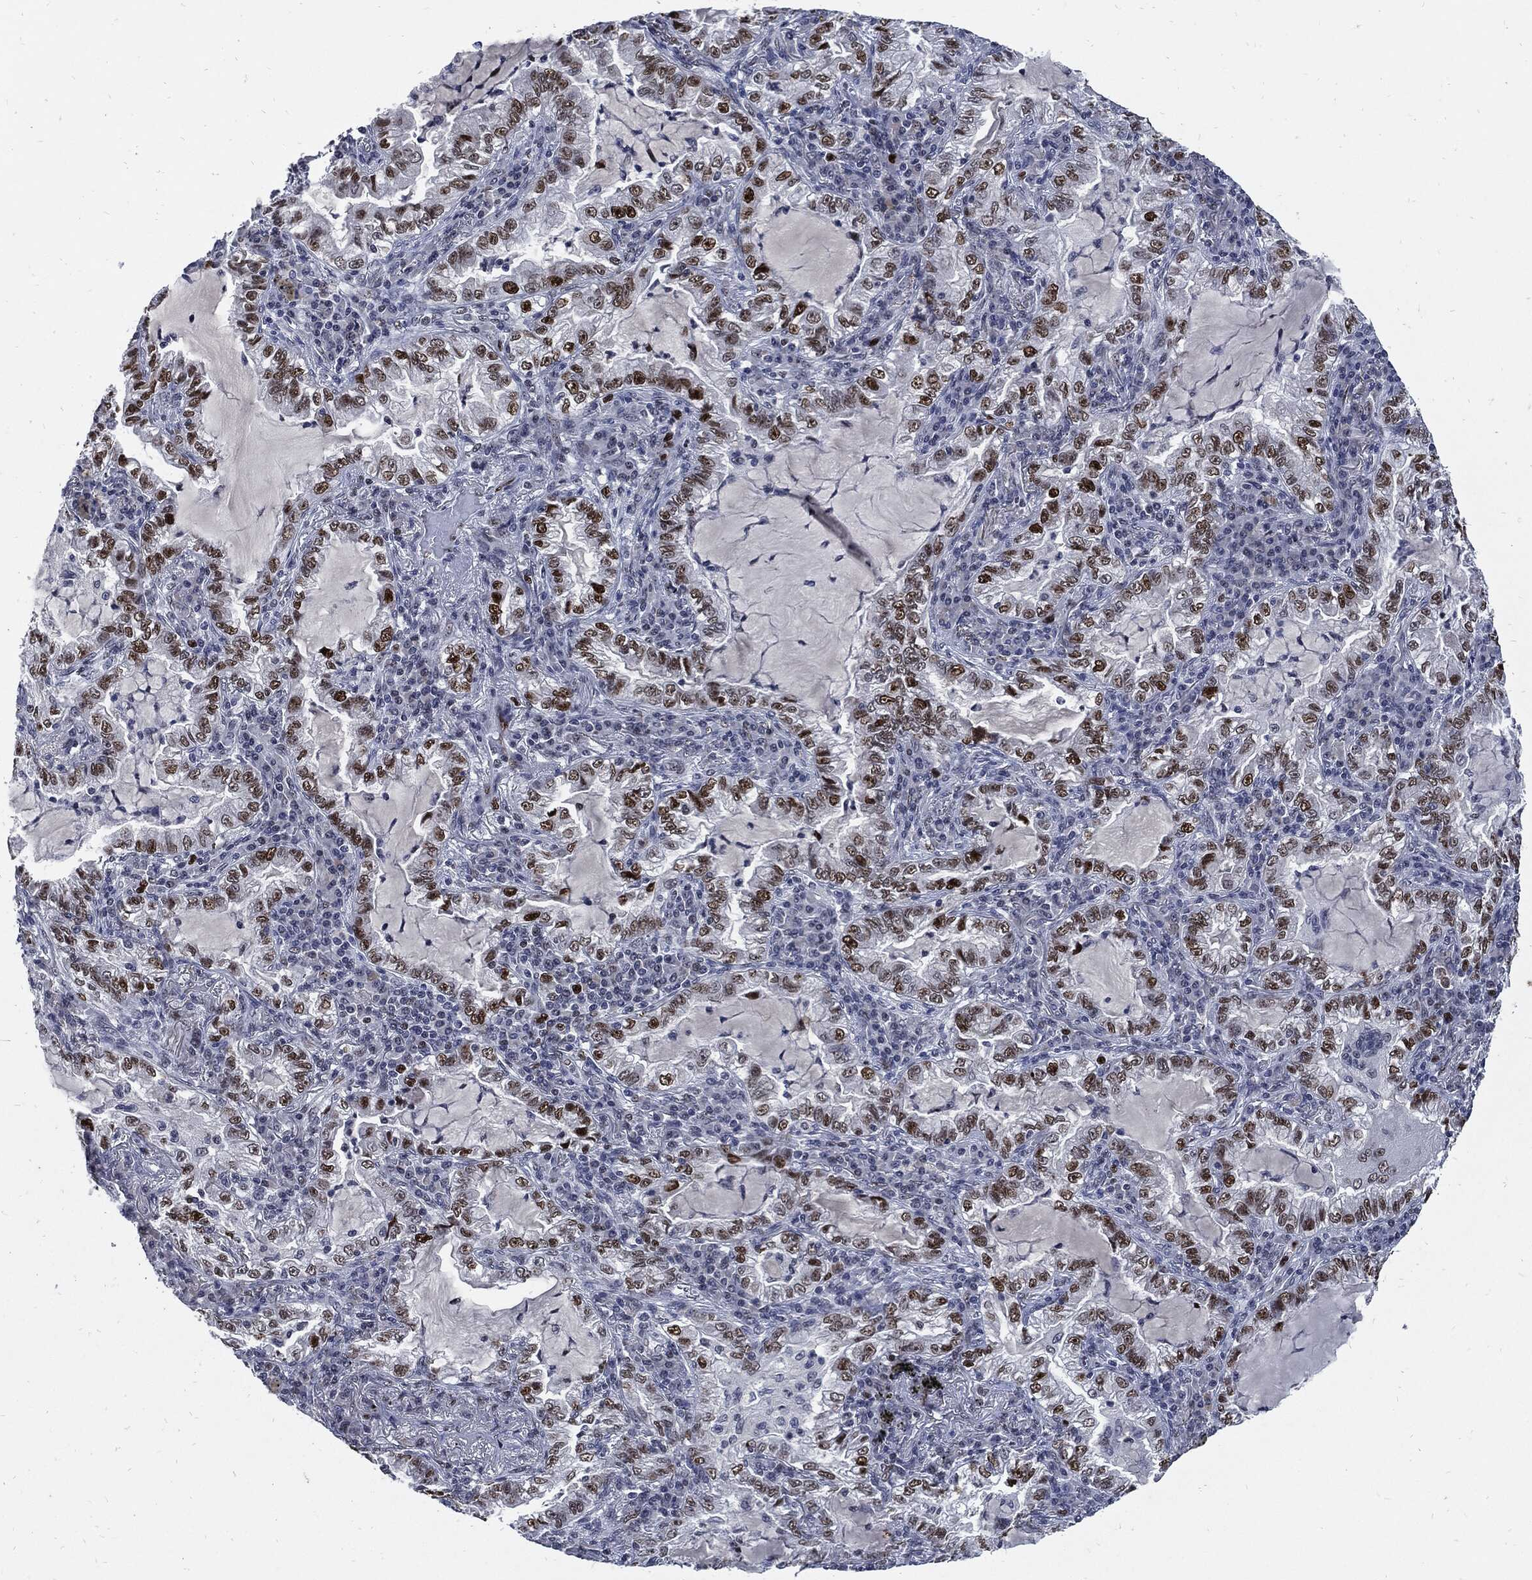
{"staining": {"intensity": "strong", "quantity": "<25%", "location": "nuclear"}, "tissue": "lung cancer", "cell_type": "Tumor cells", "image_type": "cancer", "snomed": [{"axis": "morphology", "description": "Adenocarcinoma, NOS"}, {"axis": "topography", "description": "Lung"}], "caption": "Adenocarcinoma (lung) stained for a protein reveals strong nuclear positivity in tumor cells.", "gene": "NBN", "patient": {"sex": "female", "age": 73}}